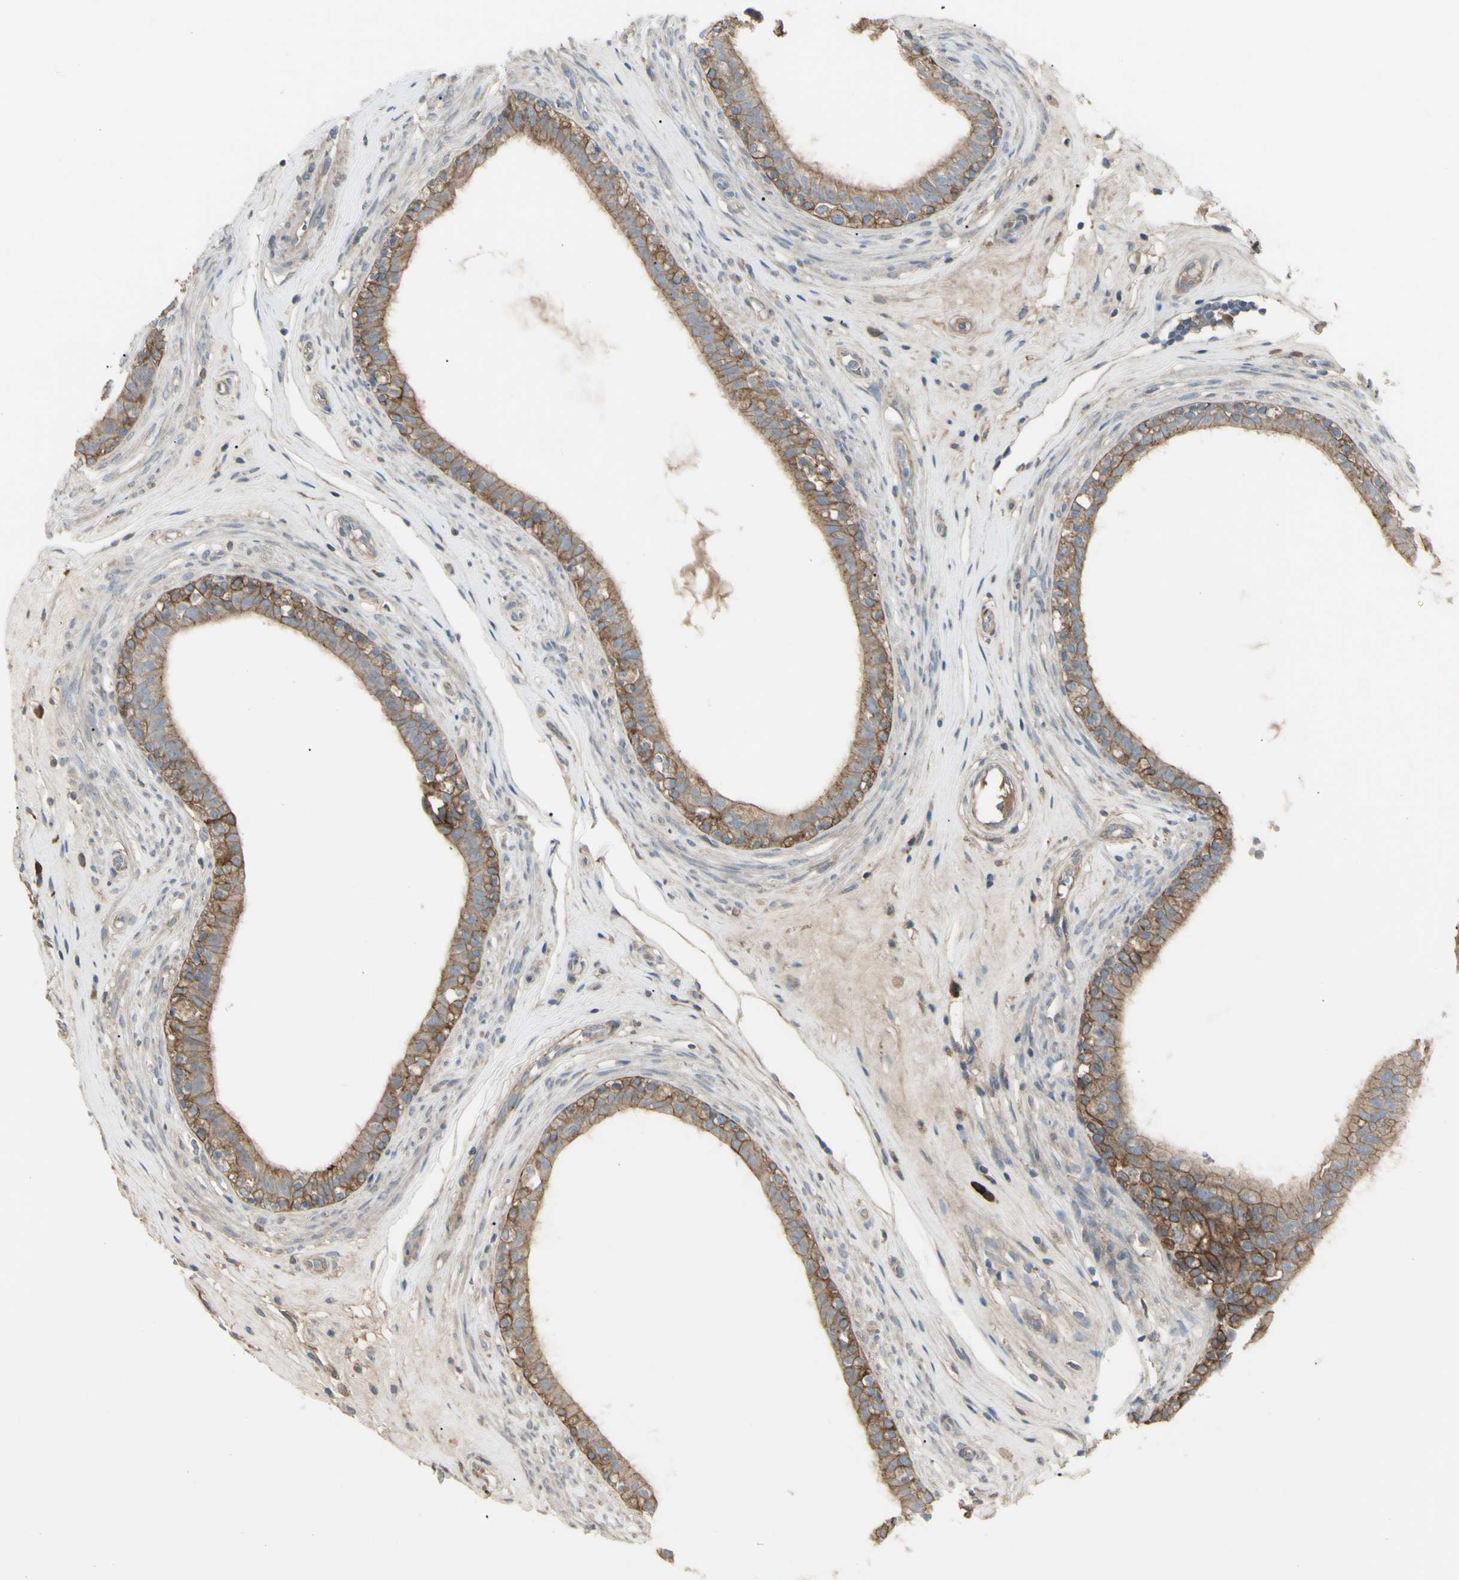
{"staining": {"intensity": "moderate", "quantity": "25%-75%", "location": "cytoplasmic/membranous"}, "tissue": "epididymis", "cell_type": "Glandular cells", "image_type": "normal", "snomed": [{"axis": "morphology", "description": "Normal tissue, NOS"}, {"axis": "morphology", "description": "Inflammation, NOS"}, {"axis": "topography", "description": "Epididymis"}], "caption": "Brown immunohistochemical staining in unremarkable human epididymis demonstrates moderate cytoplasmic/membranous staining in about 25%-75% of glandular cells. (Stains: DAB (3,3'-diaminobenzidine) in brown, nuclei in blue, Microscopy: brightfield microscopy at high magnification).", "gene": "CD276", "patient": {"sex": "male", "age": 84}}